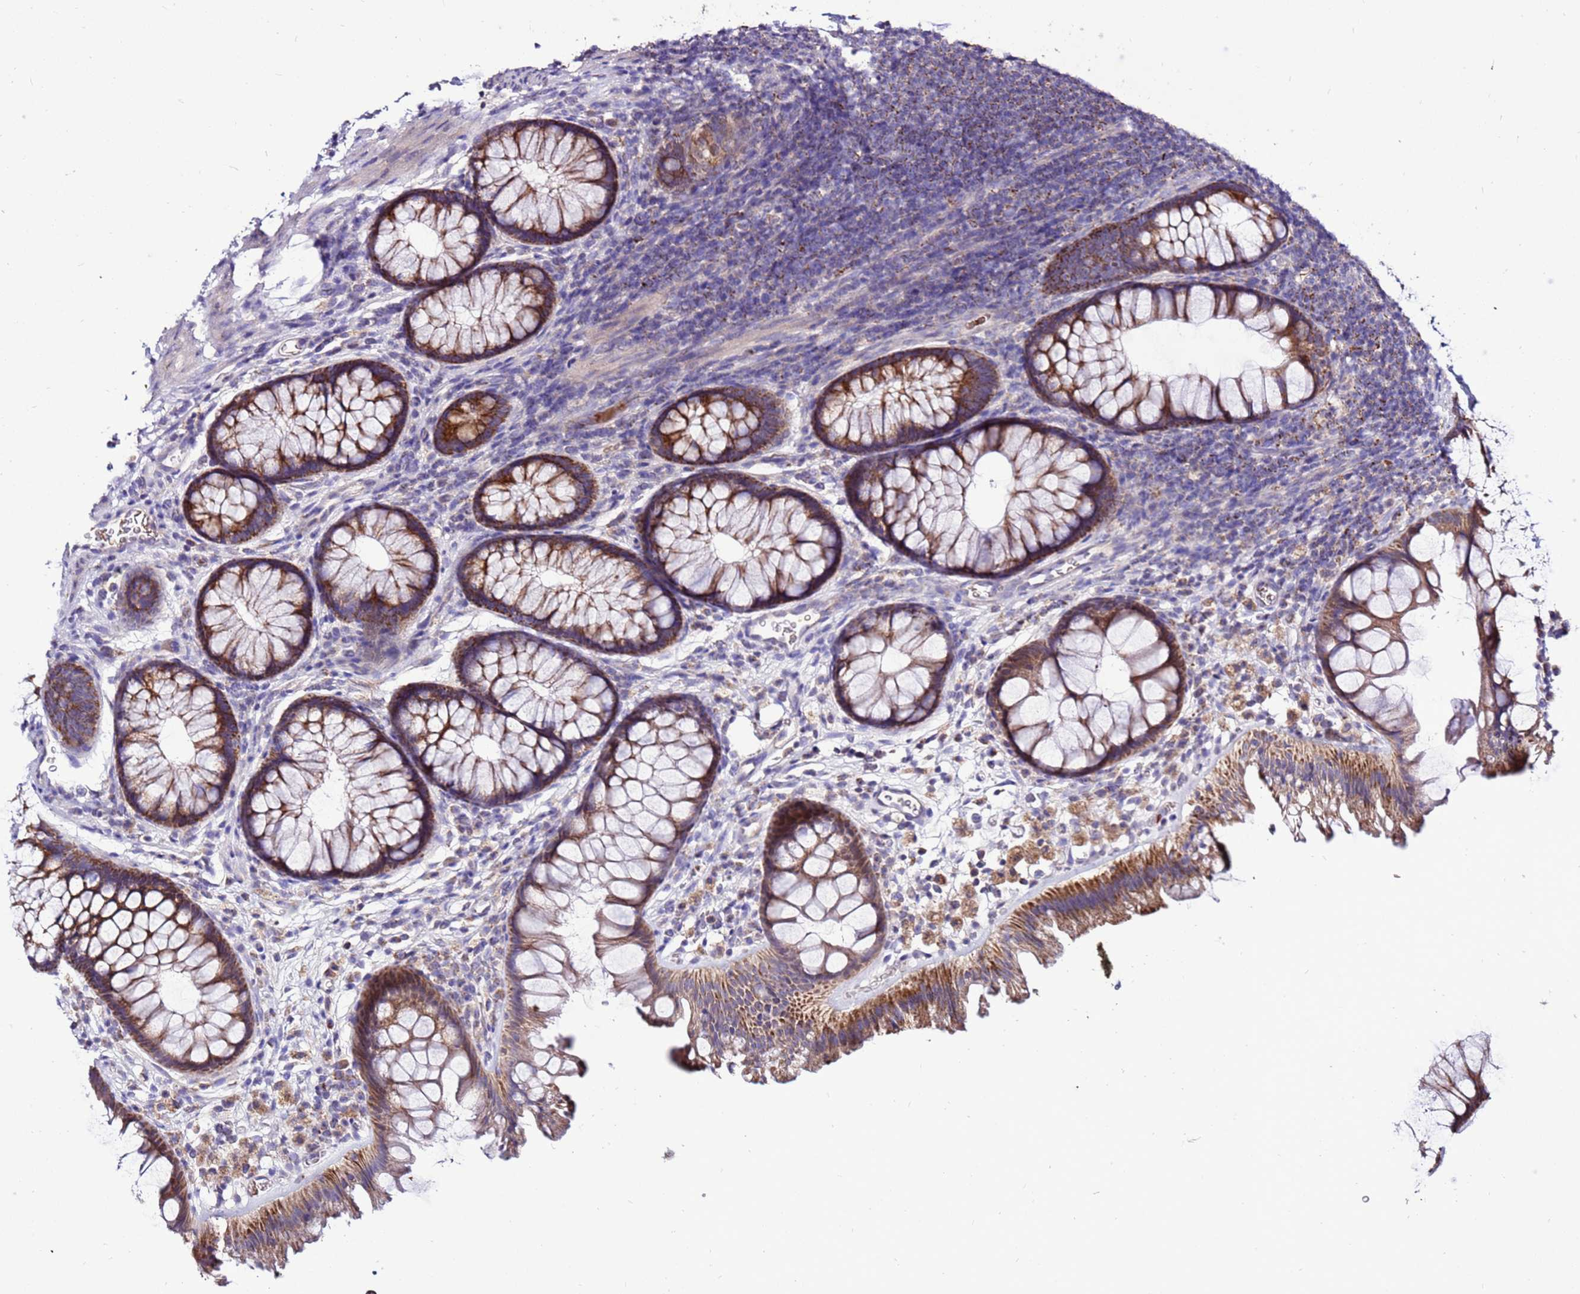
{"staining": {"intensity": "weak", "quantity": "25%-75%", "location": "cytoplasmic/membranous"}, "tissue": "colon", "cell_type": "Endothelial cells", "image_type": "normal", "snomed": [{"axis": "morphology", "description": "Normal tissue, NOS"}, {"axis": "topography", "description": "Colon"}], "caption": "Brown immunohistochemical staining in benign colon displays weak cytoplasmic/membranous positivity in about 25%-75% of endothelial cells.", "gene": "SPSB3", "patient": {"sex": "female", "age": 62}}